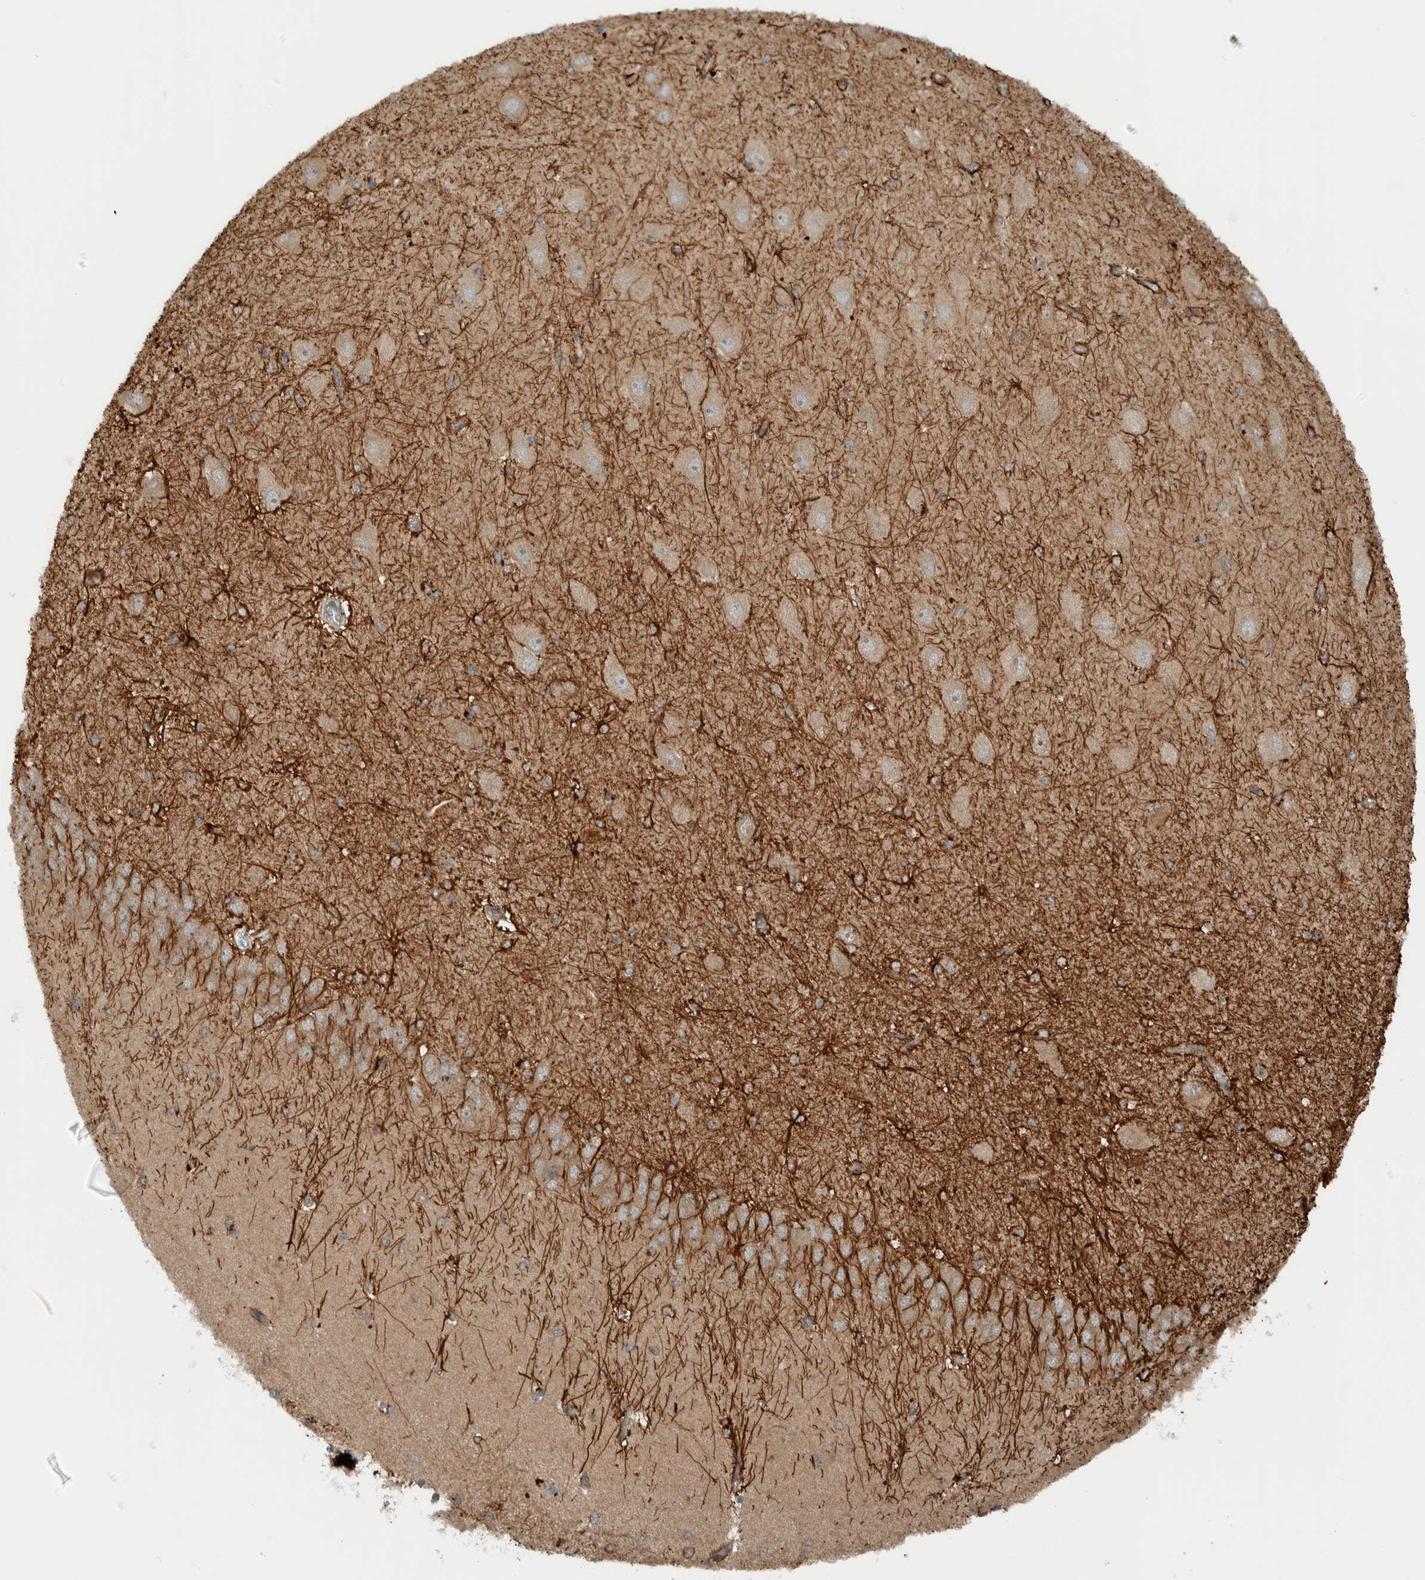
{"staining": {"intensity": "strong", "quantity": ">75%", "location": "cytoplasmic/membranous"}, "tissue": "hippocampus", "cell_type": "Glial cells", "image_type": "normal", "snomed": [{"axis": "morphology", "description": "Normal tissue, NOS"}, {"axis": "topography", "description": "Hippocampus"}], "caption": "This image displays immunohistochemistry (IHC) staining of normal hippocampus, with high strong cytoplasmic/membranous staining in approximately >75% of glial cells.", "gene": "GIGYF1", "patient": {"sex": "female", "age": 54}}